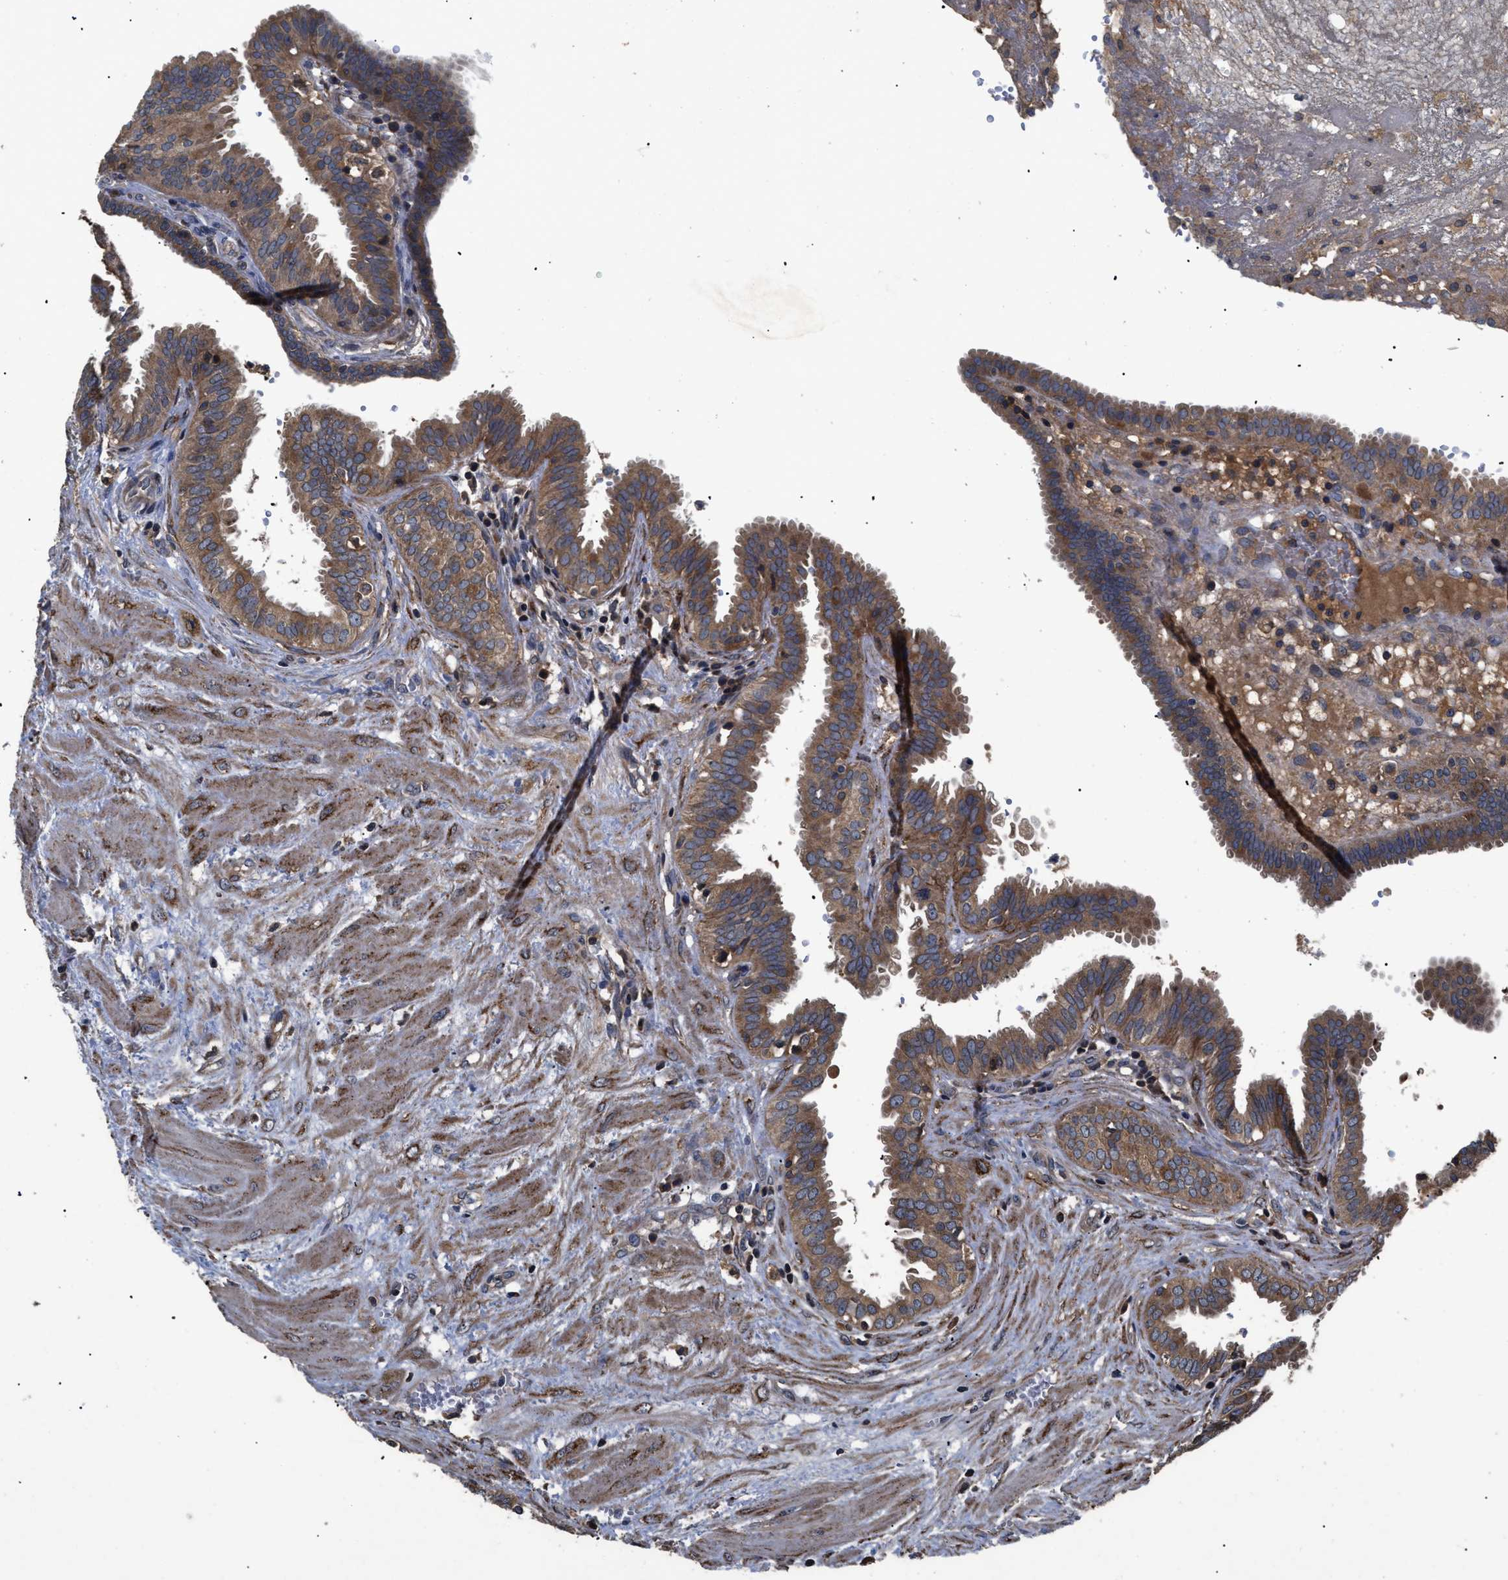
{"staining": {"intensity": "moderate", "quantity": ">75%", "location": "cytoplasmic/membranous"}, "tissue": "fallopian tube", "cell_type": "Glandular cells", "image_type": "normal", "snomed": [{"axis": "morphology", "description": "Normal tissue, NOS"}, {"axis": "topography", "description": "Fallopian tube"}, {"axis": "topography", "description": "Placenta"}], "caption": "Protein expression analysis of unremarkable fallopian tube shows moderate cytoplasmic/membranous positivity in about >75% of glandular cells.", "gene": "LRRC3", "patient": {"sex": "female", "age": 32}}